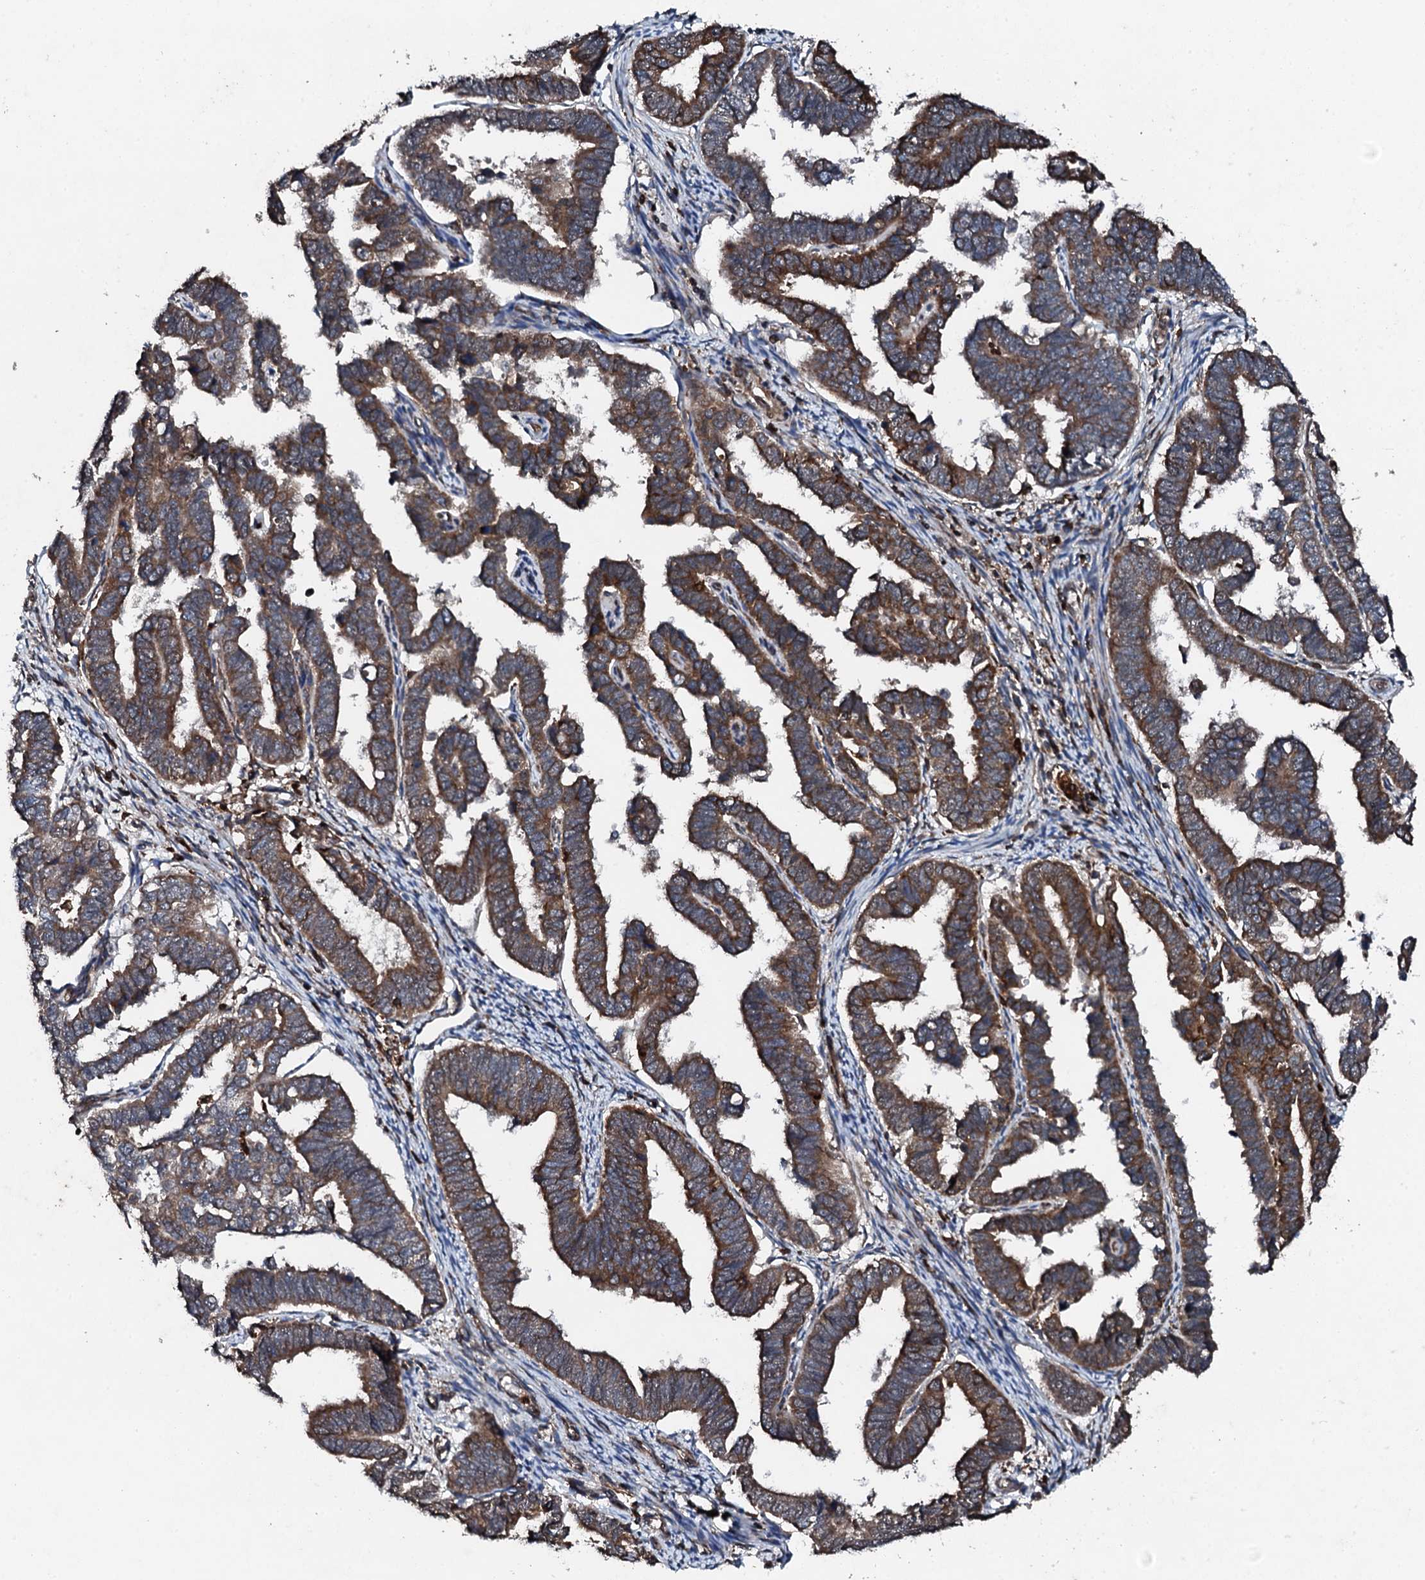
{"staining": {"intensity": "moderate", "quantity": ">75%", "location": "cytoplasmic/membranous"}, "tissue": "endometrial cancer", "cell_type": "Tumor cells", "image_type": "cancer", "snomed": [{"axis": "morphology", "description": "Adenocarcinoma, NOS"}, {"axis": "topography", "description": "Endometrium"}], "caption": "This micrograph demonstrates endometrial cancer (adenocarcinoma) stained with IHC to label a protein in brown. The cytoplasmic/membranous of tumor cells show moderate positivity for the protein. Nuclei are counter-stained blue.", "gene": "EDC4", "patient": {"sex": "female", "age": 75}}